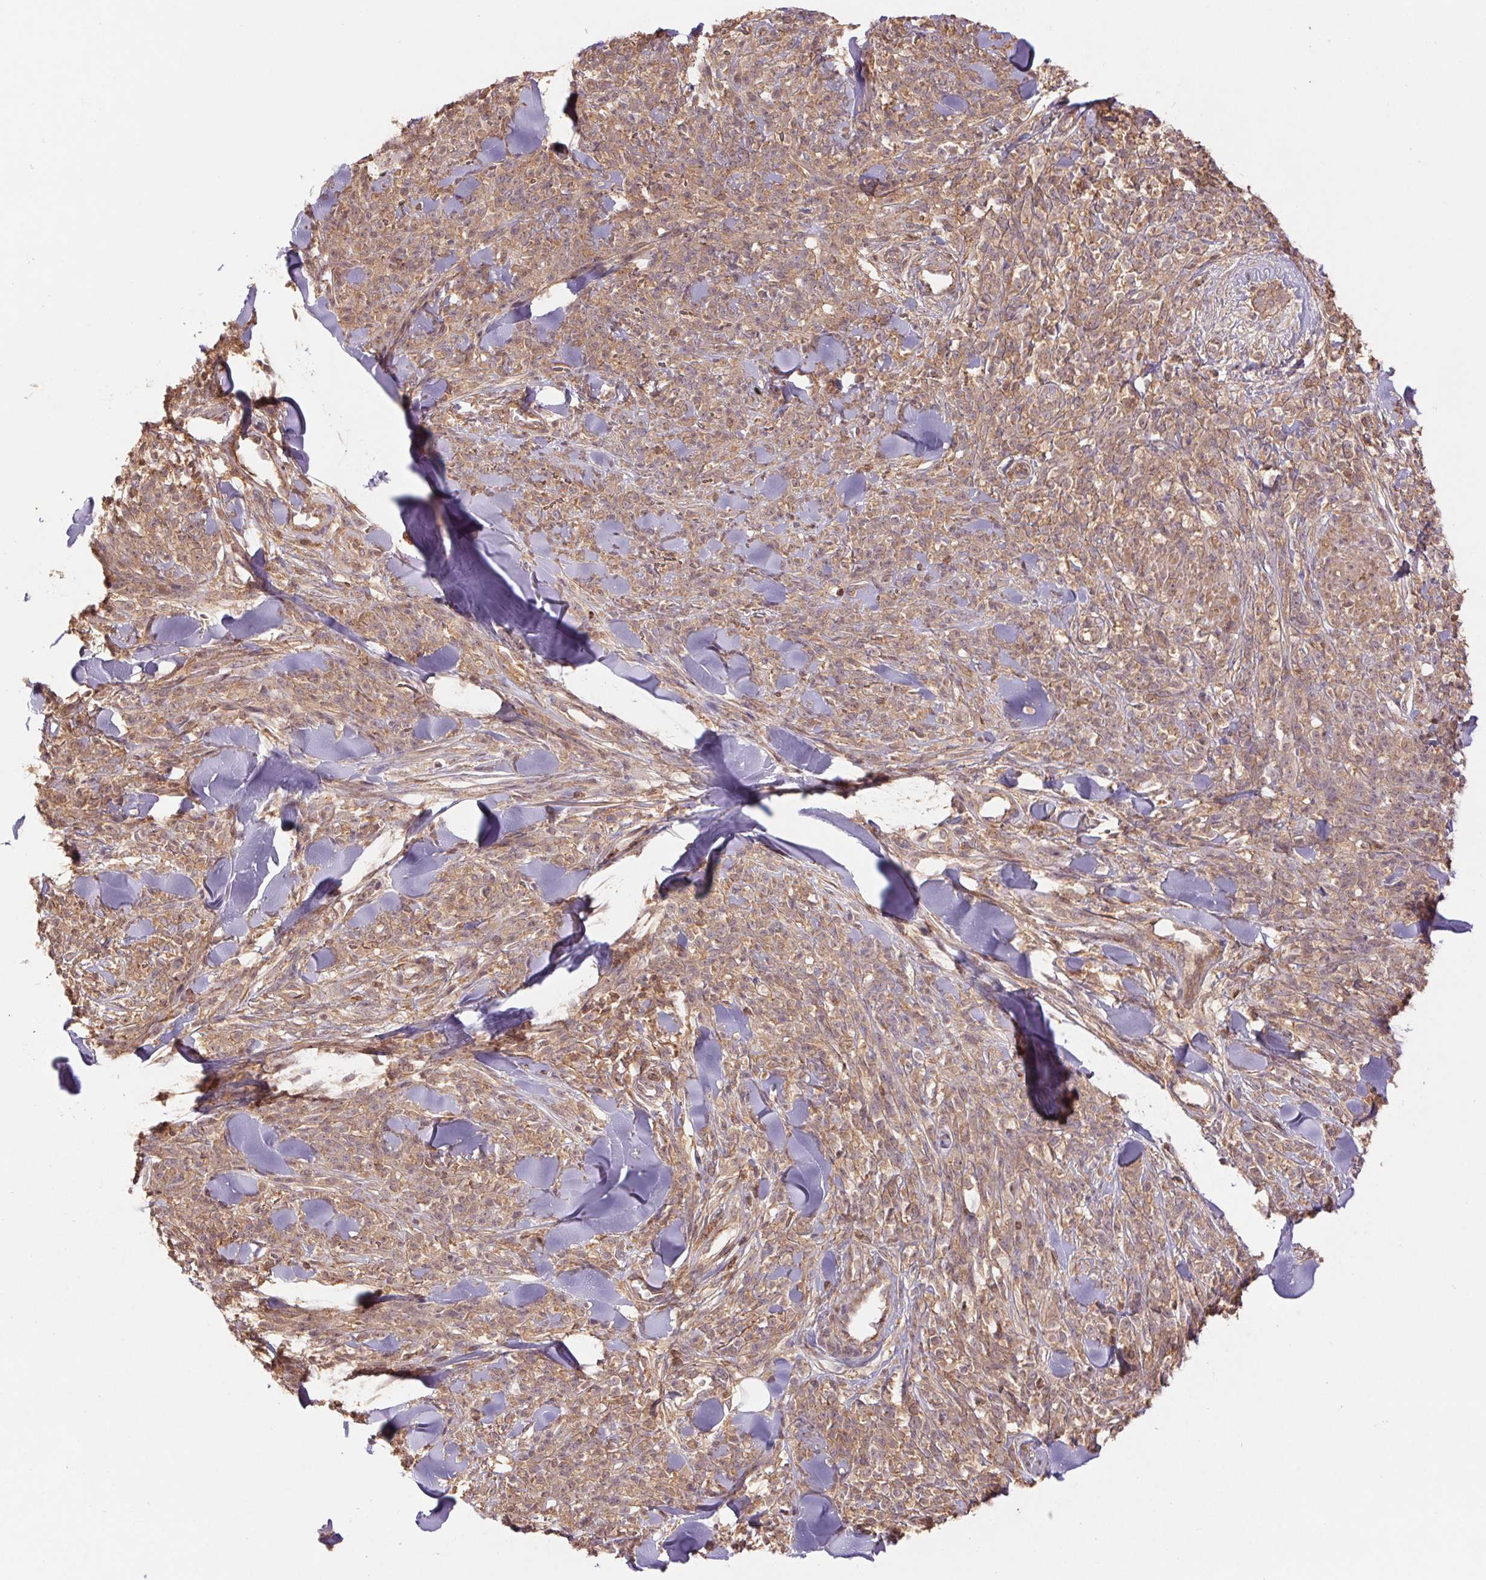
{"staining": {"intensity": "weak", "quantity": ">75%", "location": "cytoplasmic/membranous,nuclear"}, "tissue": "melanoma", "cell_type": "Tumor cells", "image_type": "cancer", "snomed": [{"axis": "morphology", "description": "Malignant melanoma, NOS"}, {"axis": "topography", "description": "Skin"}, {"axis": "topography", "description": "Skin of trunk"}], "caption": "A histopathology image of melanoma stained for a protein demonstrates weak cytoplasmic/membranous and nuclear brown staining in tumor cells. (DAB (3,3'-diaminobenzidine) IHC, brown staining for protein, blue staining for nuclei).", "gene": "TUBA3D", "patient": {"sex": "male", "age": 74}}